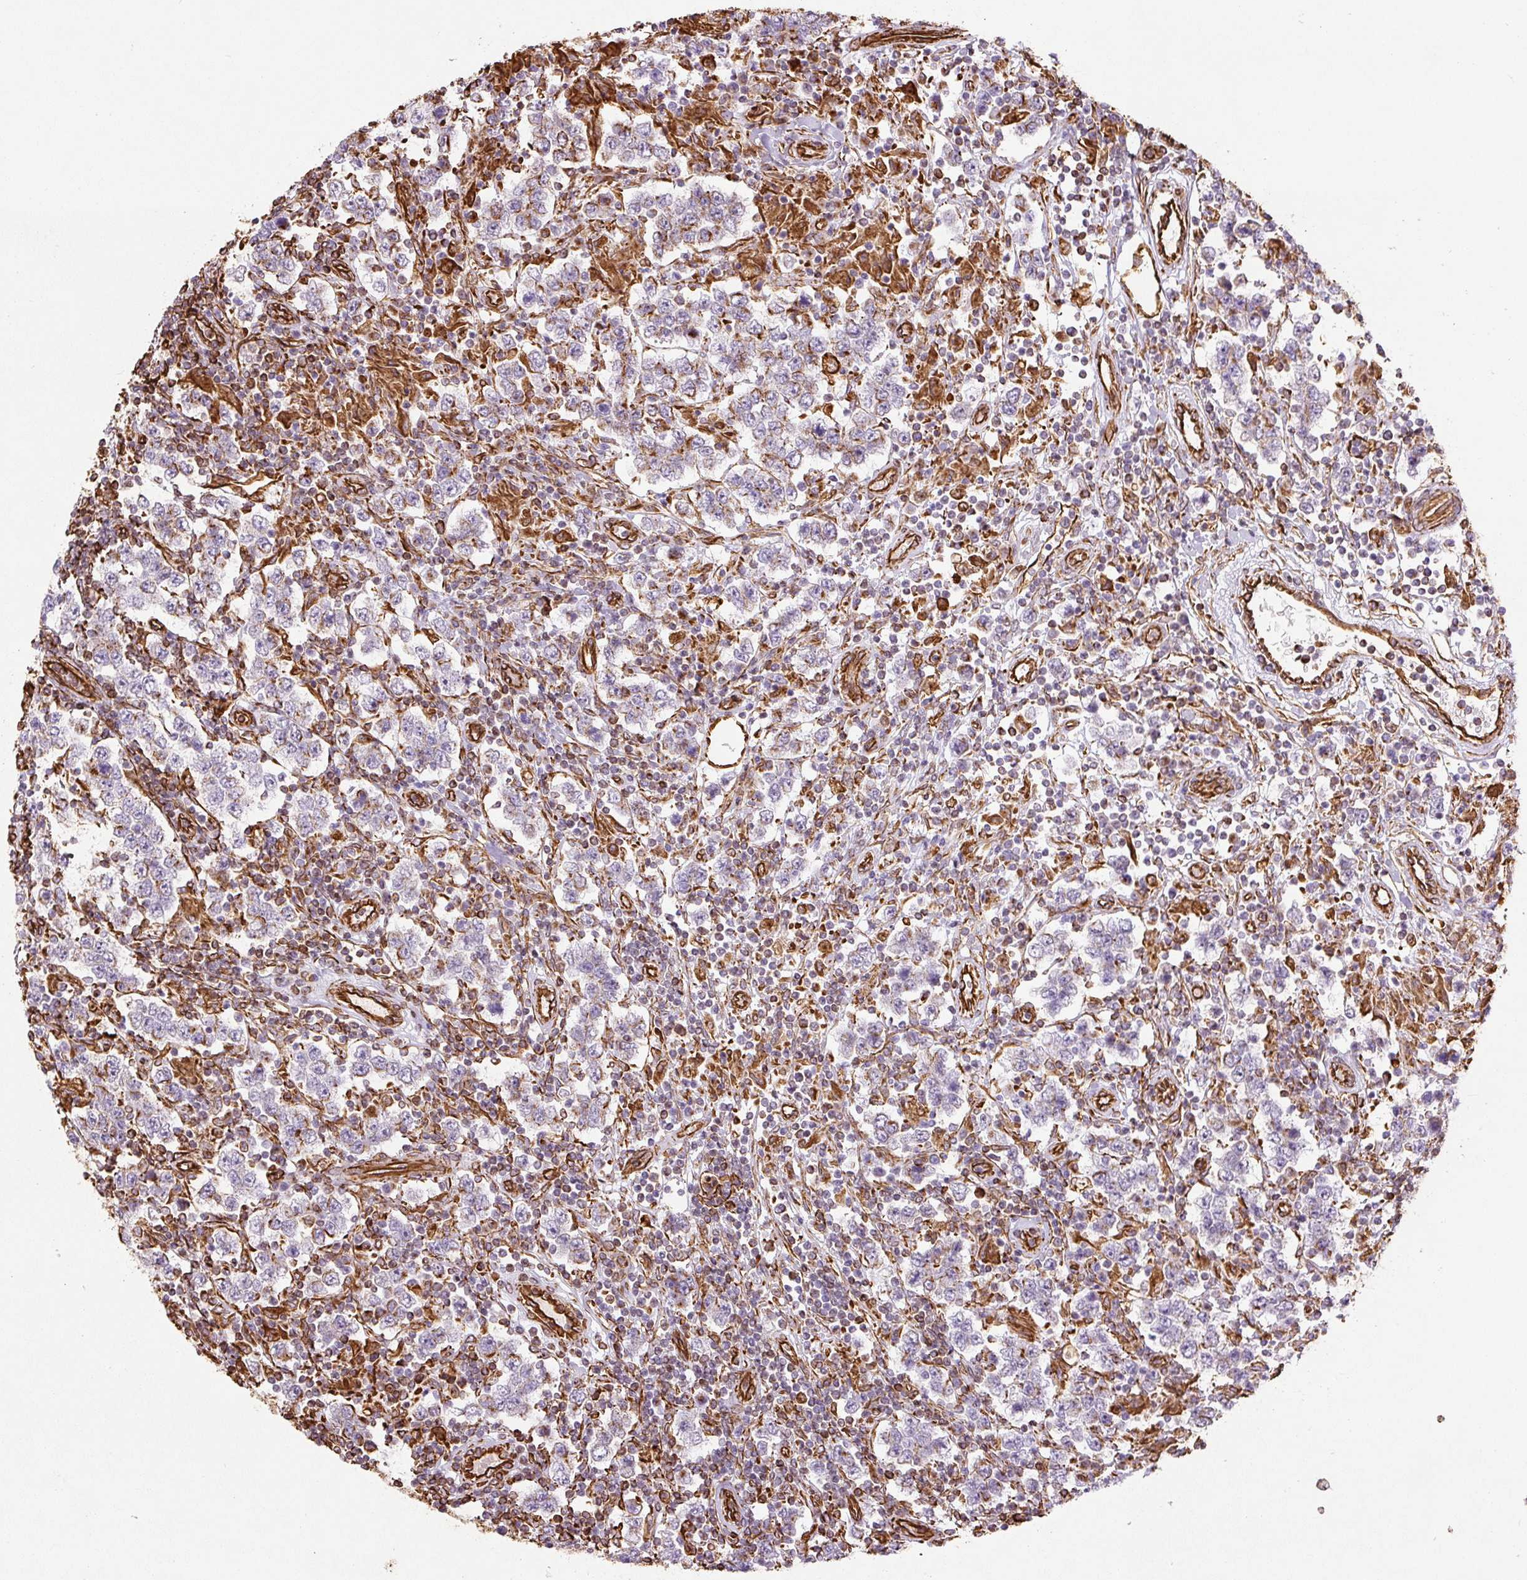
{"staining": {"intensity": "negative", "quantity": "none", "location": "none"}, "tissue": "testis cancer", "cell_type": "Tumor cells", "image_type": "cancer", "snomed": [{"axis": "morphology", "description": "Normal tissue, NOS"}, {"axis": "morphology", "description": "Urothelial carcinoma, High grade"}, {"axis": "morphology", "description": "Seminoma, NOS"}, {"axis": "morphology", "description": "Carcinoma, Embryonal, NOS"}, {"axis": "topography", "description": "Urinary bladder"}, {"axis": "topography", "description": "Testis"}], "caption": "Tumor cells show no significant protein positivity in testis embryonal carcinoma. (DAB (3,3'-diaminobenzidine) immunohistochemistry (IHC) visualized using brightfield microscopy, high magnification).", "gene": "VIM", "patient": {"sex": "male", "age": 41}}